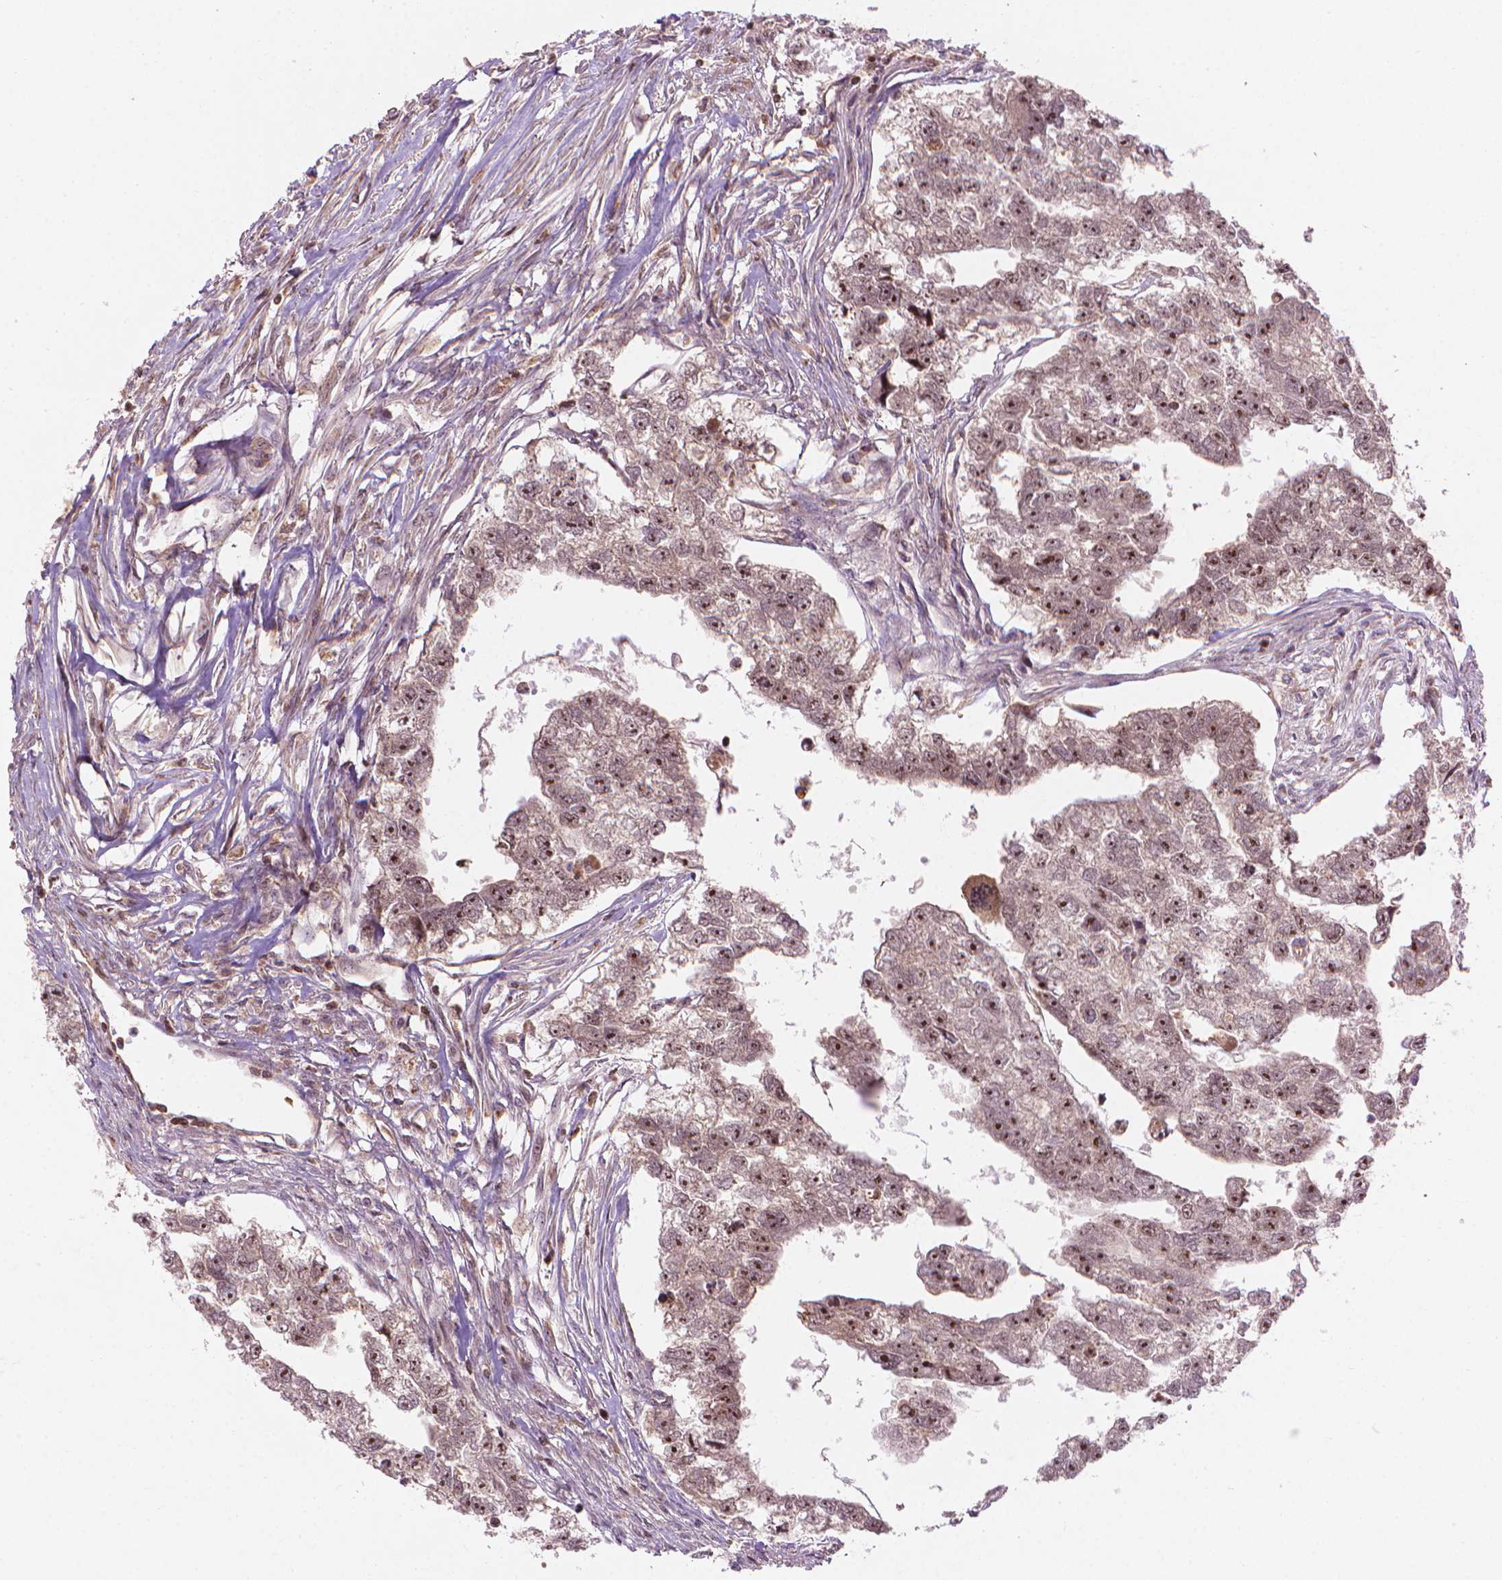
{"staining": {"intensity": "moderate", "quantity": ">75%", "location": "nuclear"}, "tissue": "testis cancer", "cell_type": "Tumor cells", "image_type": "cancer", "snomed": [{"axis": "morphology", "description": "Carcinoma, Embryonal, NOS"}, {"axis": "morphology", "description": "Teratoma, malignant, NOS"}, {"axis": "topography", "description": "Testis"}], "caption": "Testis embryonal carcinoma tissue demonstrates moderate nuclear expression in approximately >75% of tumor cells, visualized by immunohistochemistry. (Brightfield microscopy of DAB IHC at high magnification).", "gene": "SMC2", "patient": {"sex": "male", "age": 44}}